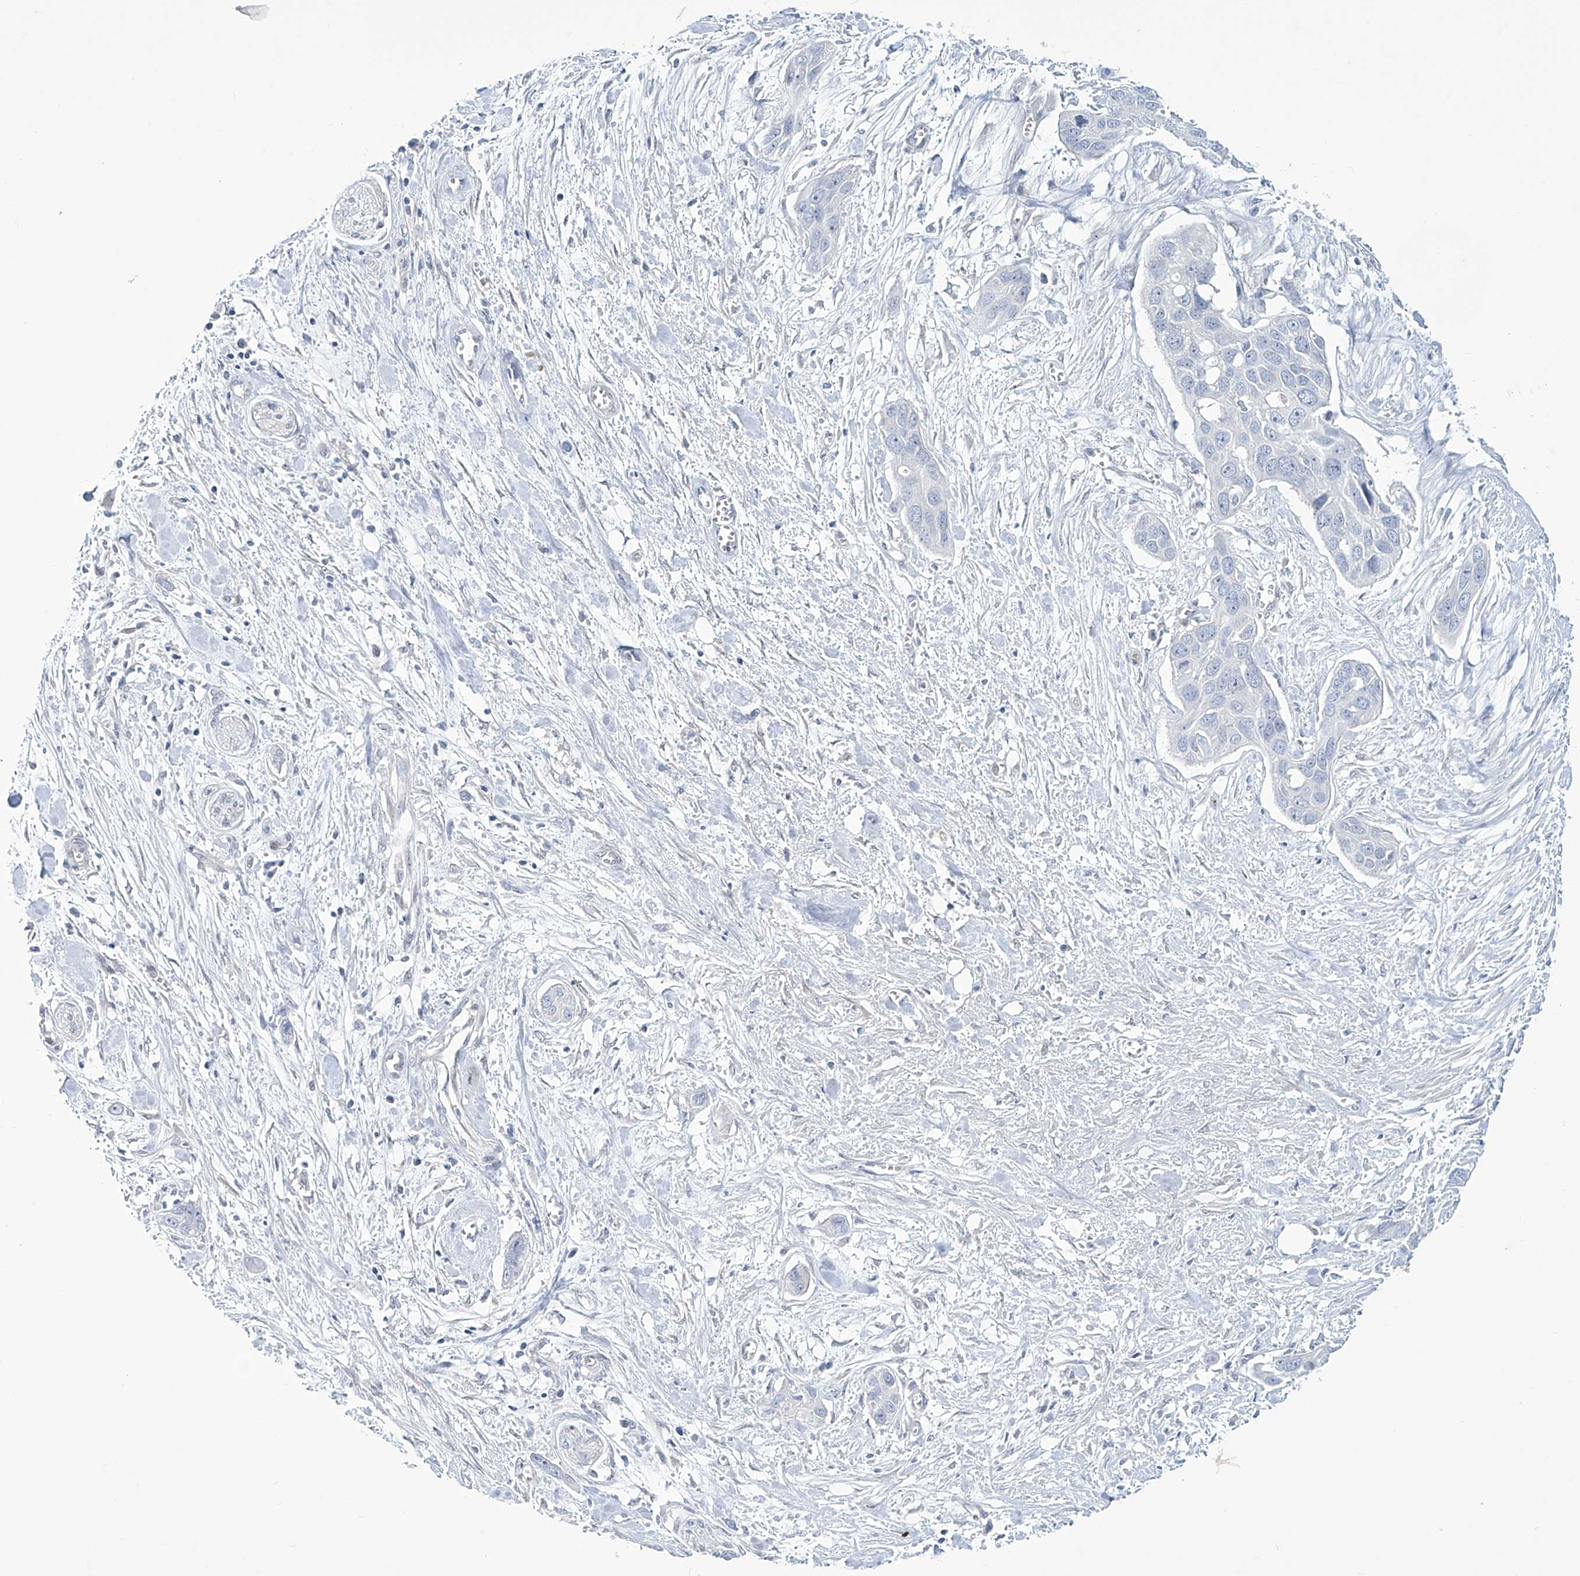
{"staining": {"intensity": "negative", "quantity": "none", "location": "none"}, "tissue": "pancreatic cancer", "cell_type": "Tumor cells", "image_type": "cancer", "snomed": [{"axis": "morphology", "description": "Adenocarcinoma, NOS"}, {"axis": "topography", "description": "Pancreas"}], "caption": "Tumor cells show no significant protein positivity in adenocarcinoma (pancreatic).", "gene": "TRIM60", "patient": {"sex": "female", "age": 60}}